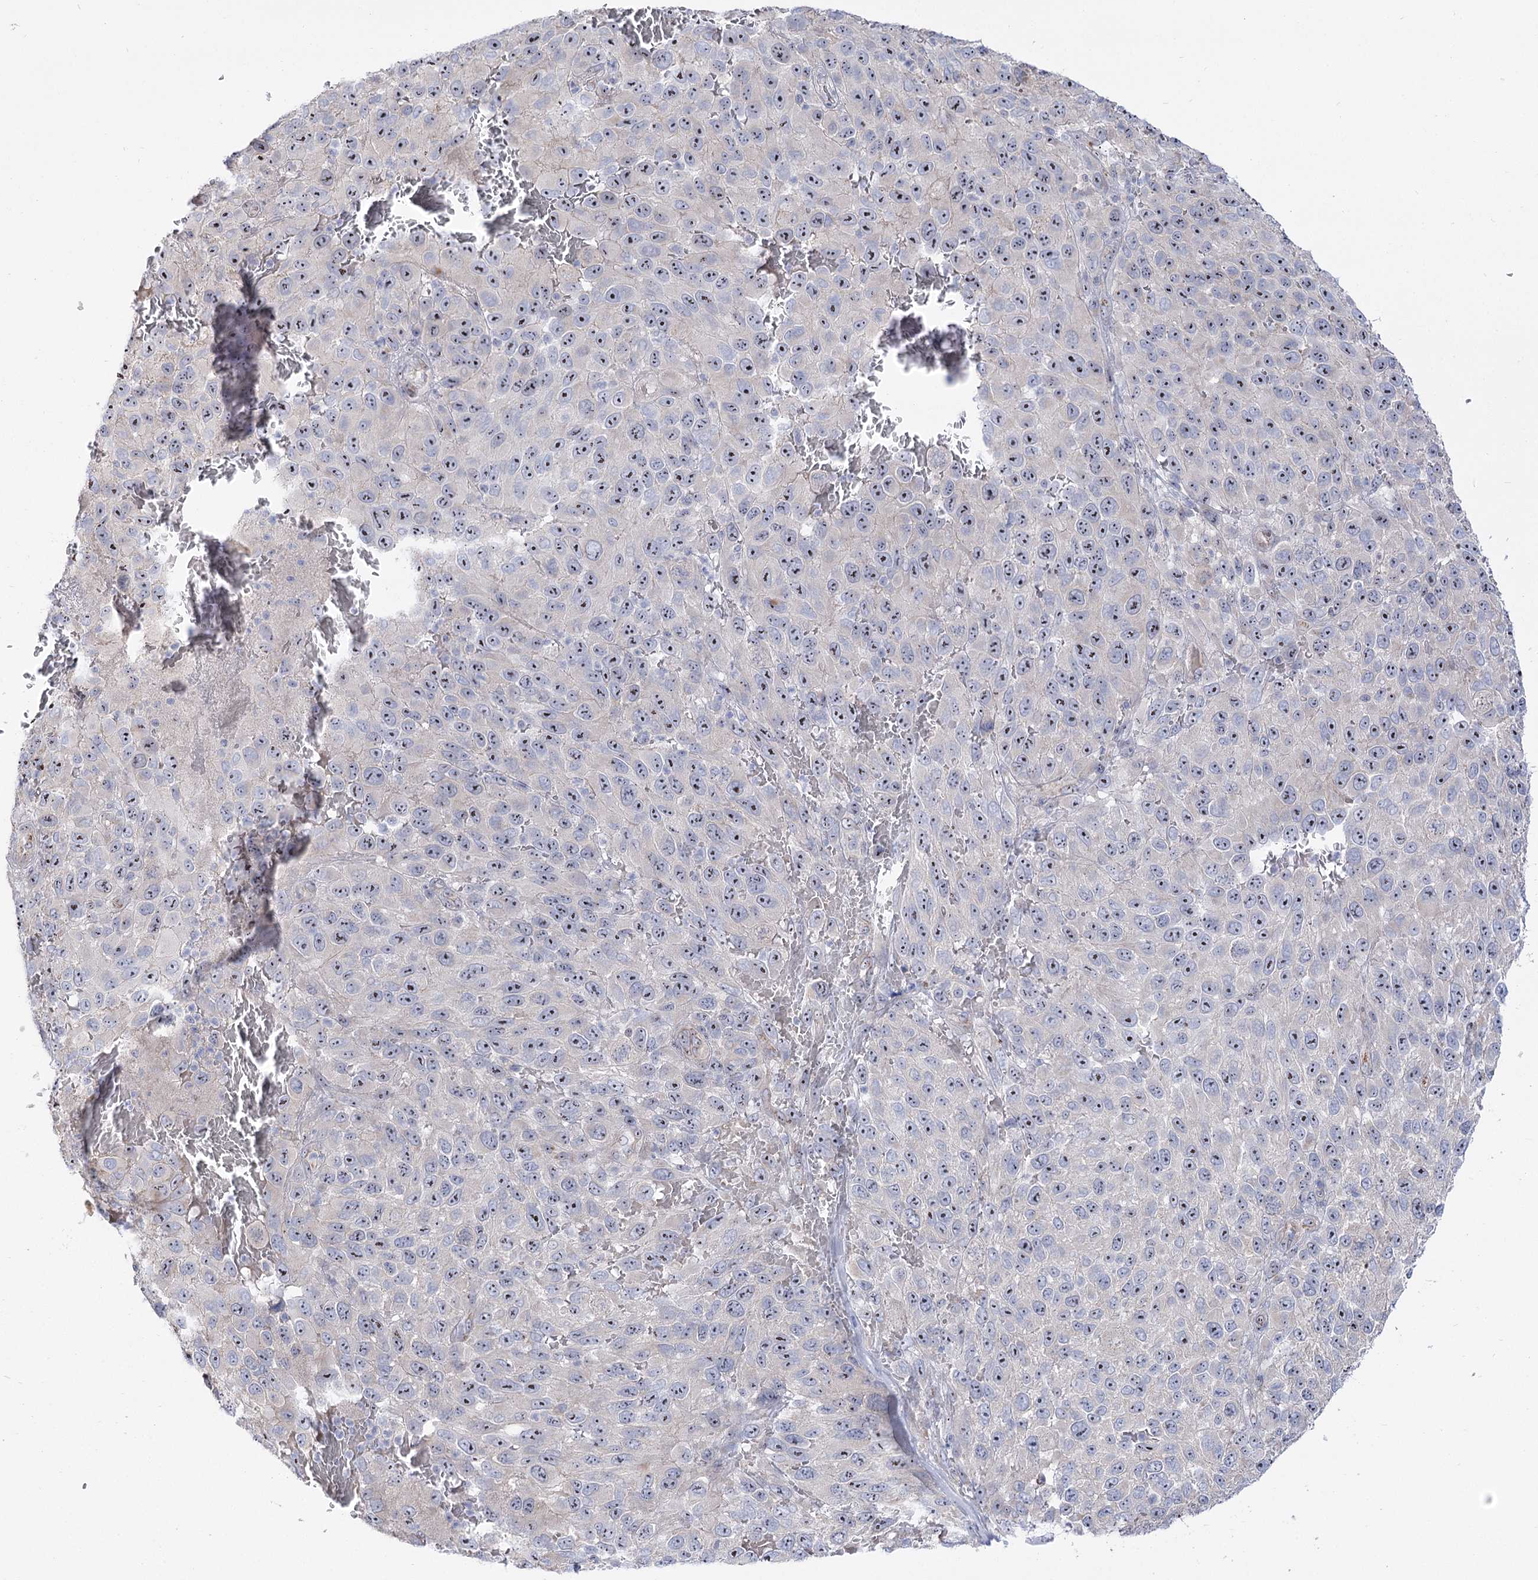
{"staining": {"intensity": "strong", "quantity": "25%-75%", "location": "nuclear"}, "tissue": "melanoma", "cell_type": "Tumor cells", "image_type": "cancer", "snomed": [{"axis": "morphology", "description": "Malignant melanoma, NOS"}, {"axis": "topography", "description": "Skin"}], "caption": "Immunohistochemical staining of human melanoma displays high levels of strong nuclear positivity in approximately 25%-75% of tumor cells.", "gene": "SUOX", "patient": {"sex": "female", "age": 96}}